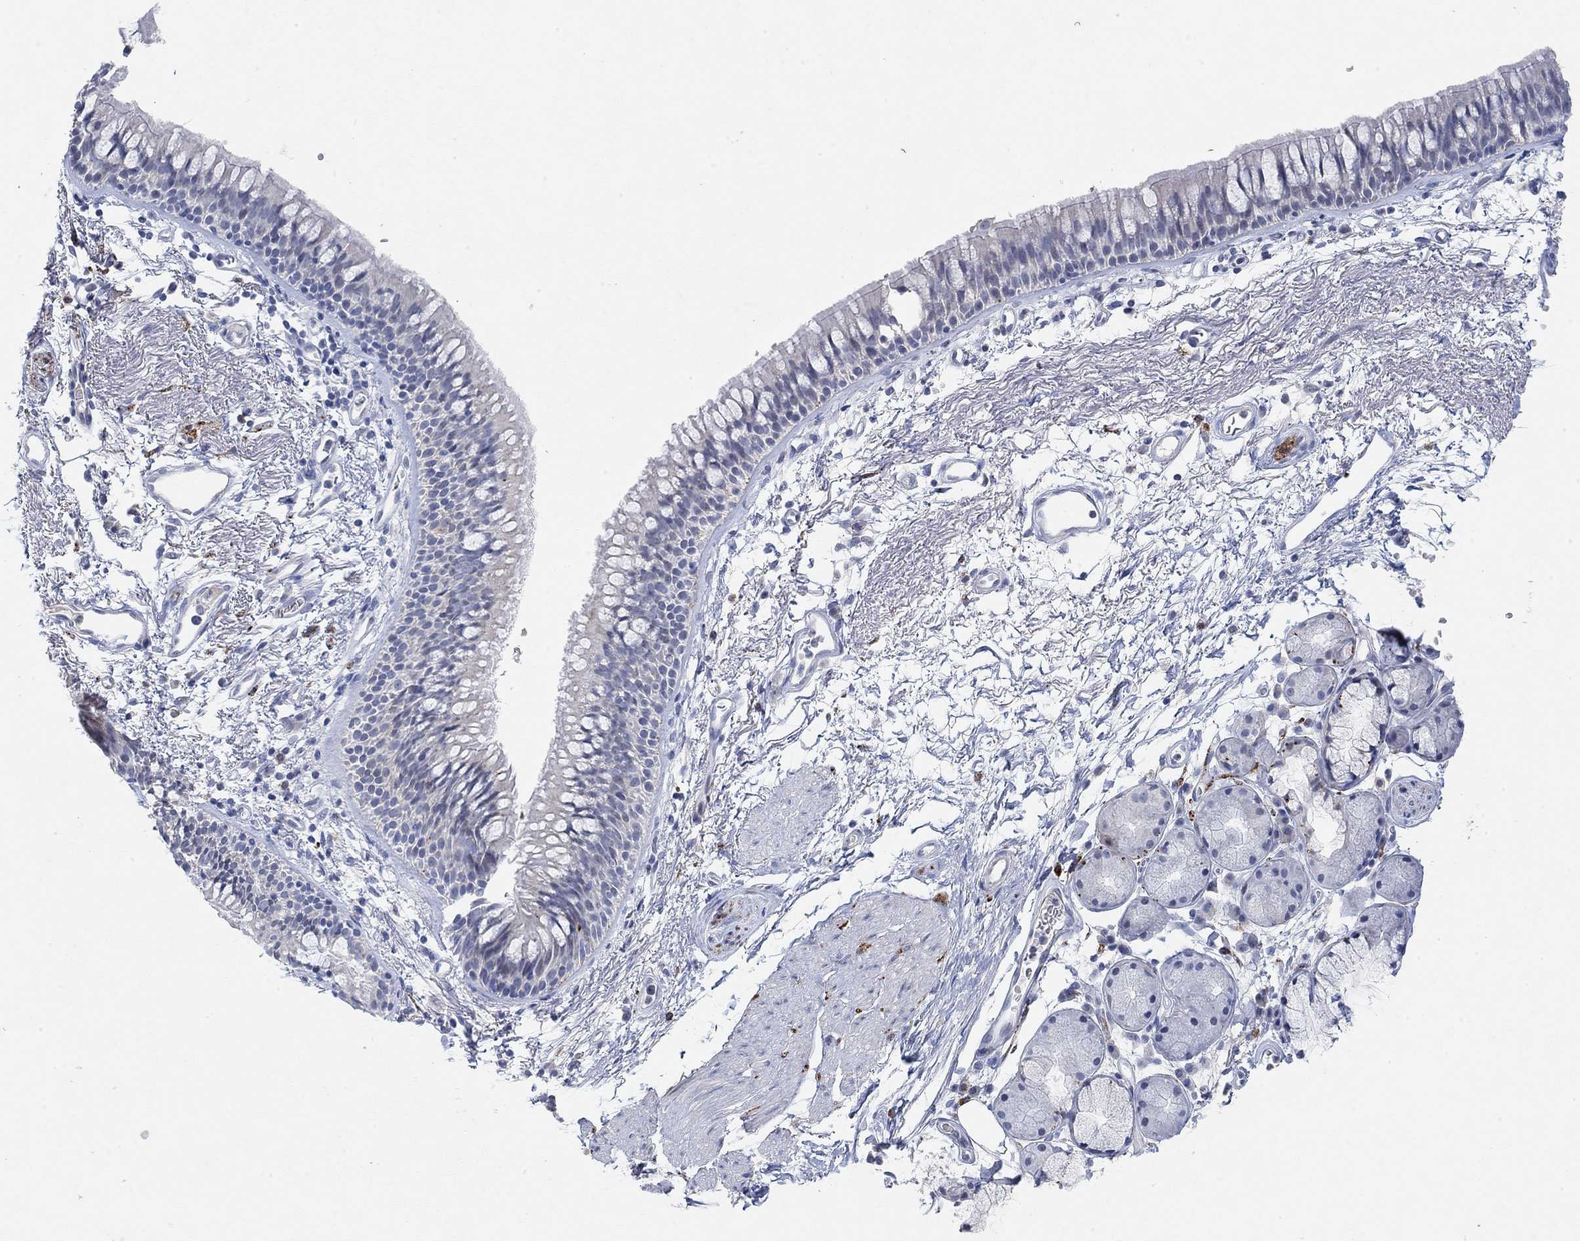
{"staining": {"intensity": "negative", "quantity": "none", "location": "none"}, "tissue": "bronchus", "cell_type": "Respiratory epithelial cells", "image_type": "normal", "snomed": [{"axis": "morphology", "description": "Normal tissue, NOS"}, {"axis": "topography", "description": "Cartilage tissue"}, {"axis": "topography", "description": "Bronchus"}], "caption": "Immunohistochemistry photomicrograph of unremarkable bronchus: bronchus stained with DAB reveals no significant protein staining in respiratory epithelial cells. (Brightfield microscopy of DAB IHC at high magnification).", "gene": "VAT1L", "patient": {"sex": "male", "age": 66}}